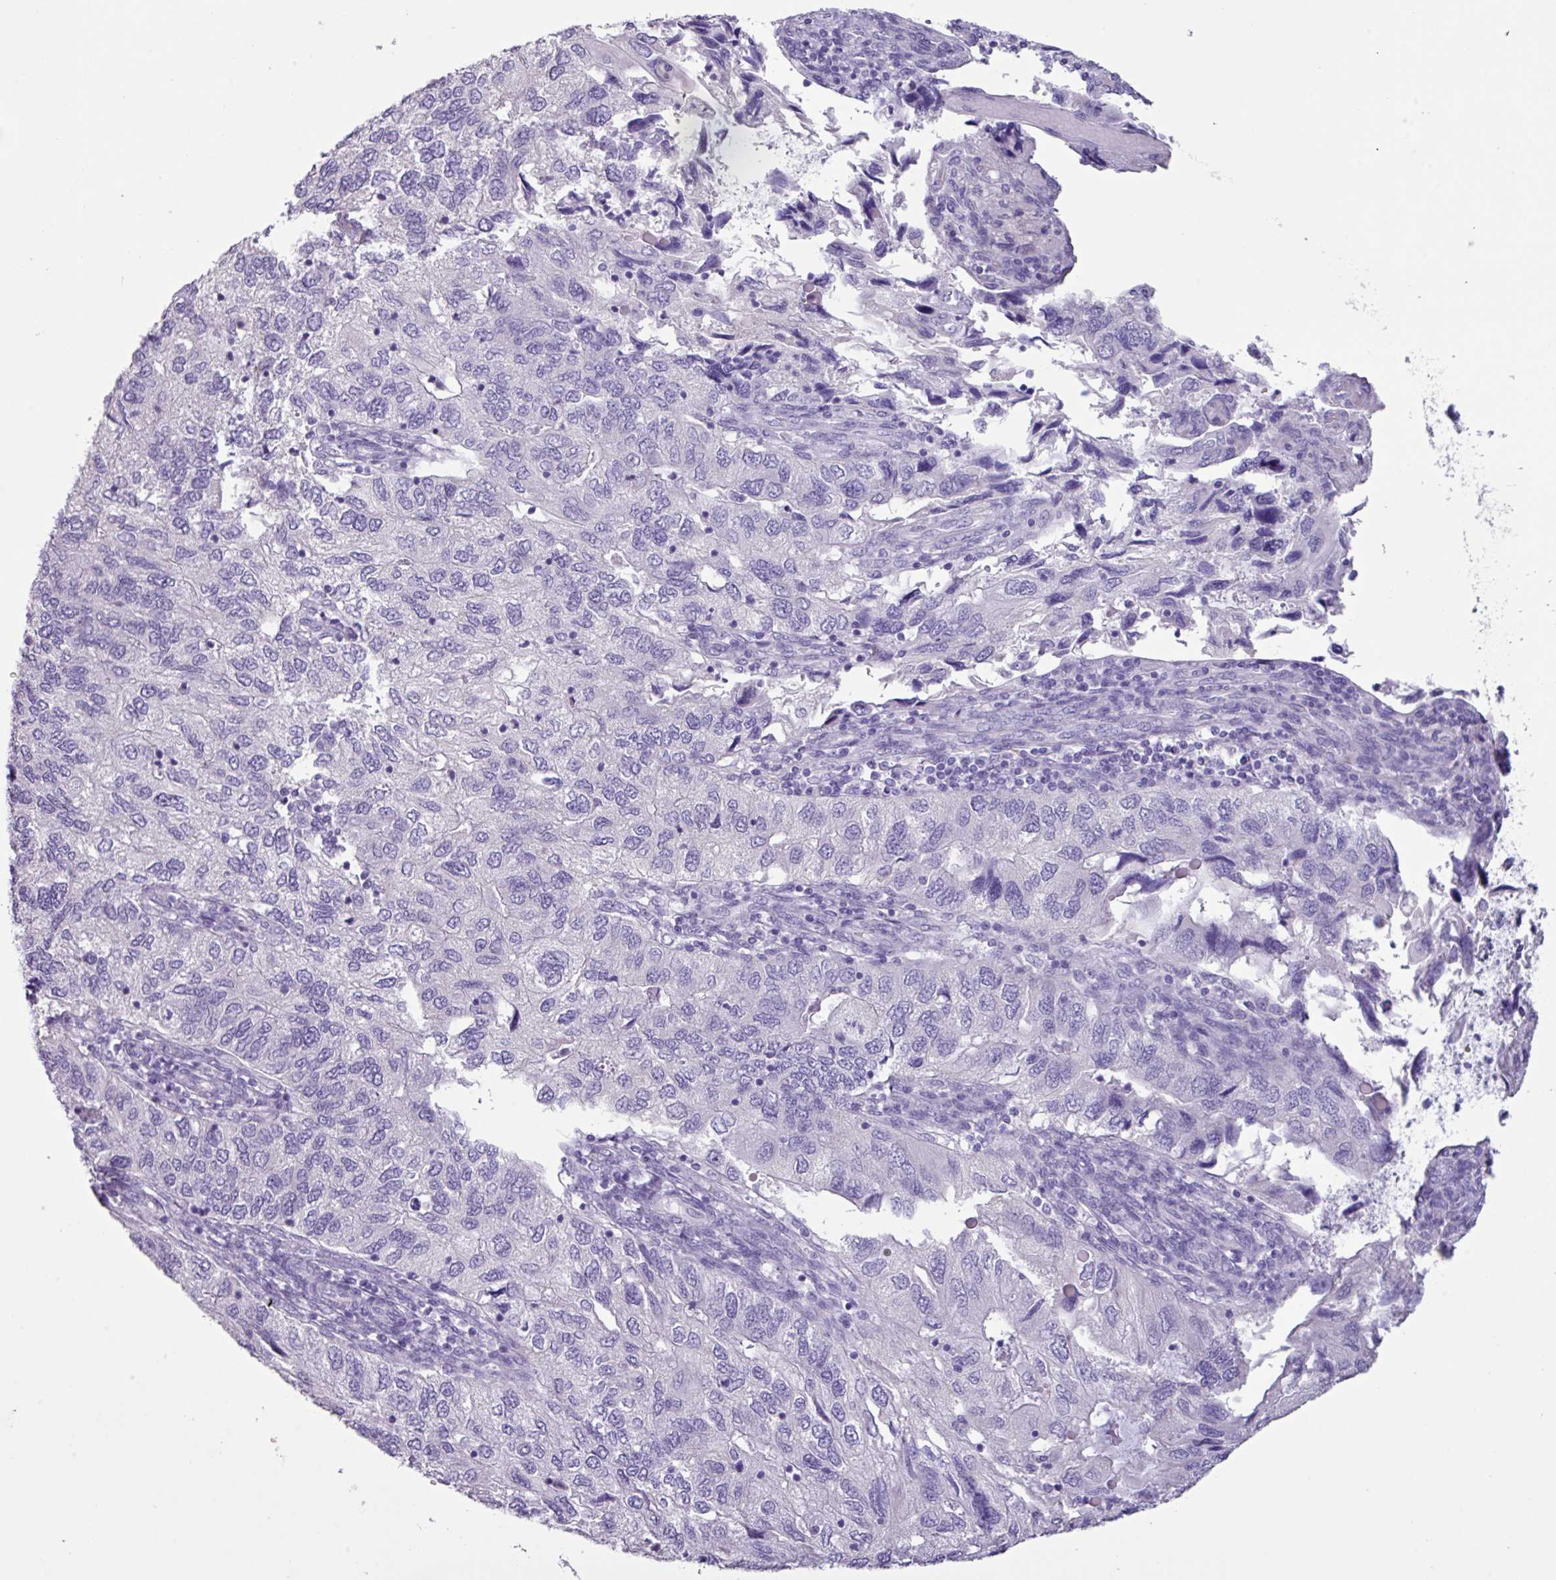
{"staining": {"intensity": "negative", "quantity": "none", "location": "none"}, "tissue": "endometrial cancer", "cell_type": "Tumor cells", "image_type": "cancer", "snomed": [{"axis": "morphology", "description": "Carcinoma, NOS"}, {"axis": "topography", "description": "Uterus"}], "caption": "Tumor cells are negative for protein expression in human endometrial cancer.", "gene": "AGO3", "patient": {"sex": "female", "age": 76}}